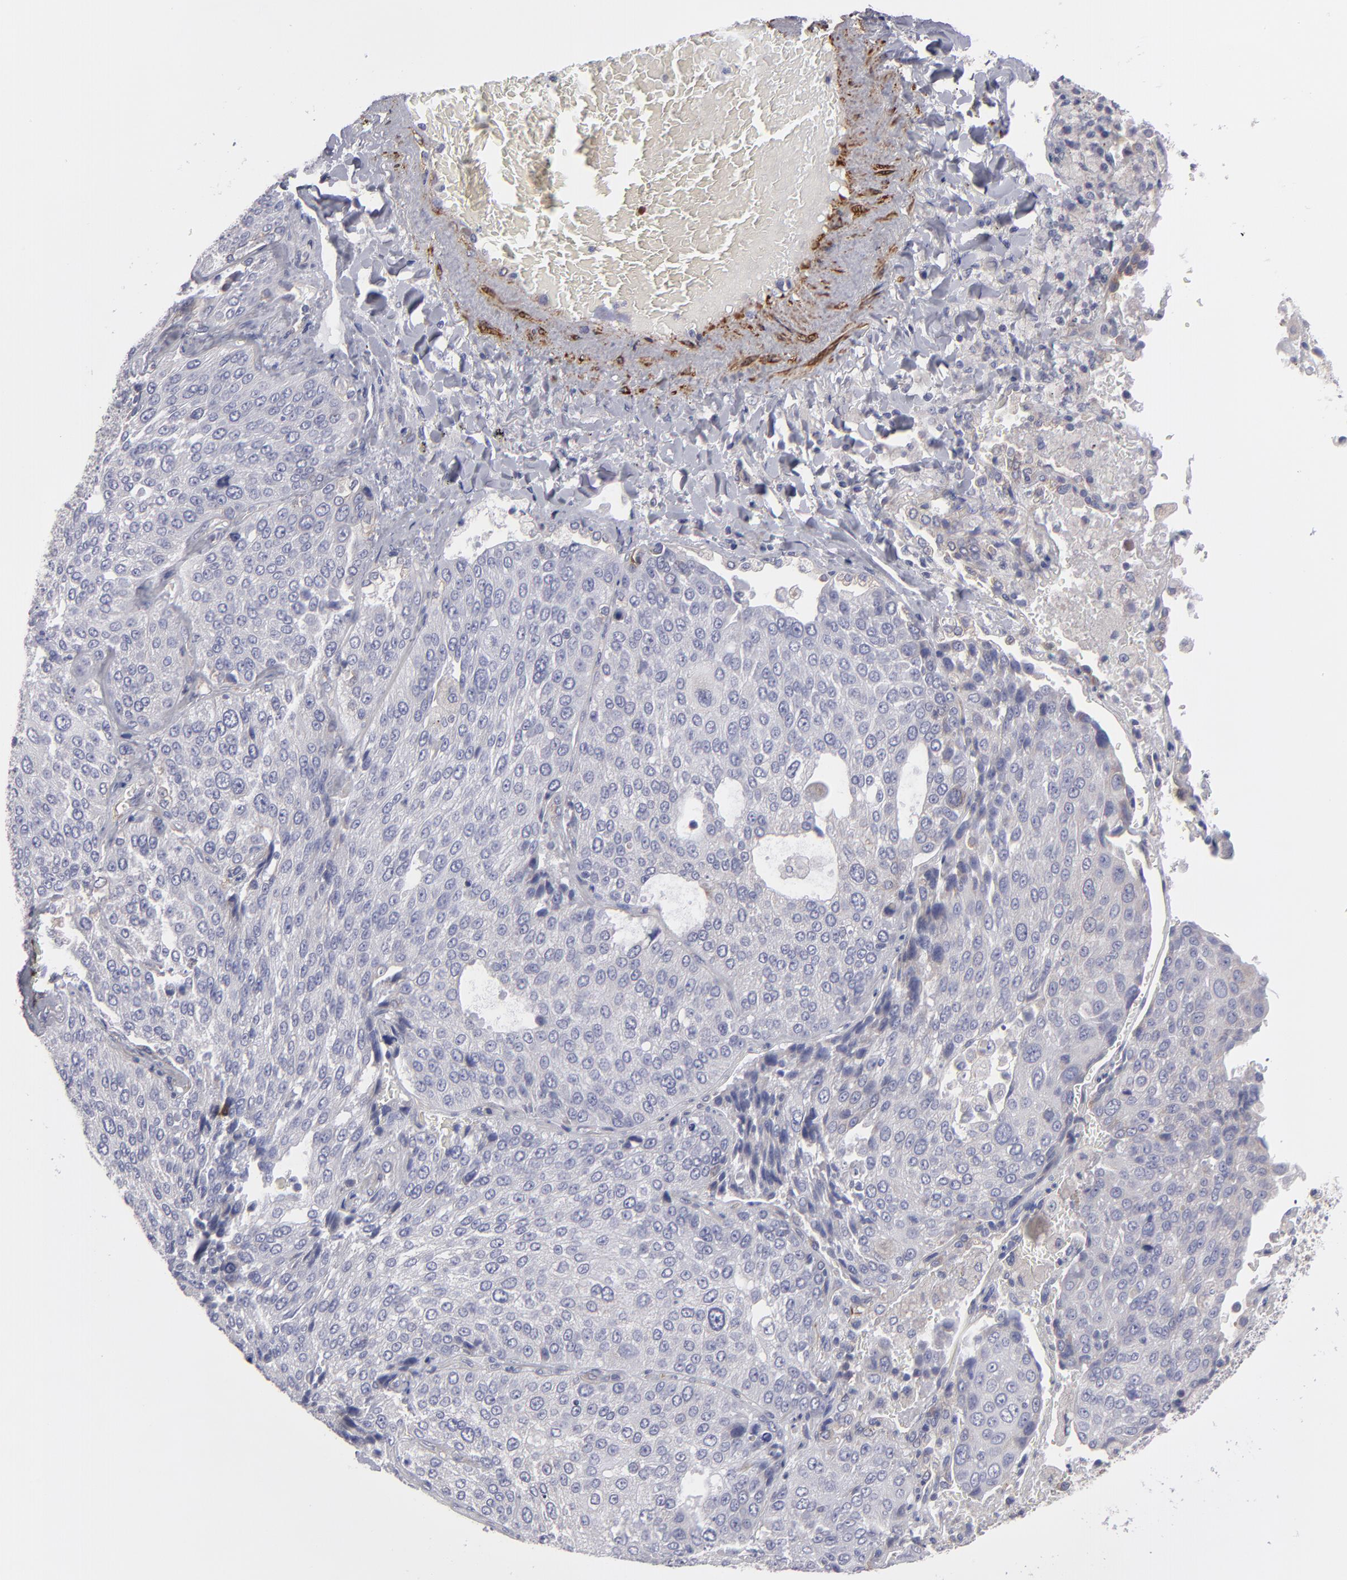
{"staining": {"intensity": "weak", "quantity": "<25%", "location": "cytoplasmic/membranous"}, "tissue": "lung cancer", "cell_type": "Tumor cells", "image_type": "cancer", "snomed": [{"axis": "morphology", "description": "Squamous cell carcinoma, NOS"}, {"axis": "topography", "description": "Lung"}], "caption": "Immunohistochemistry (IHC) photomicrograph of neoplastic tissue: human lung cancer (squamous cell carcinoma) stained with DAB (3,3'-diaminobenzidine) exhibits no significant protein positivity in tumor cells.", "gene": "SLMAP", "patient": {"sex": "male", "age": 54}}